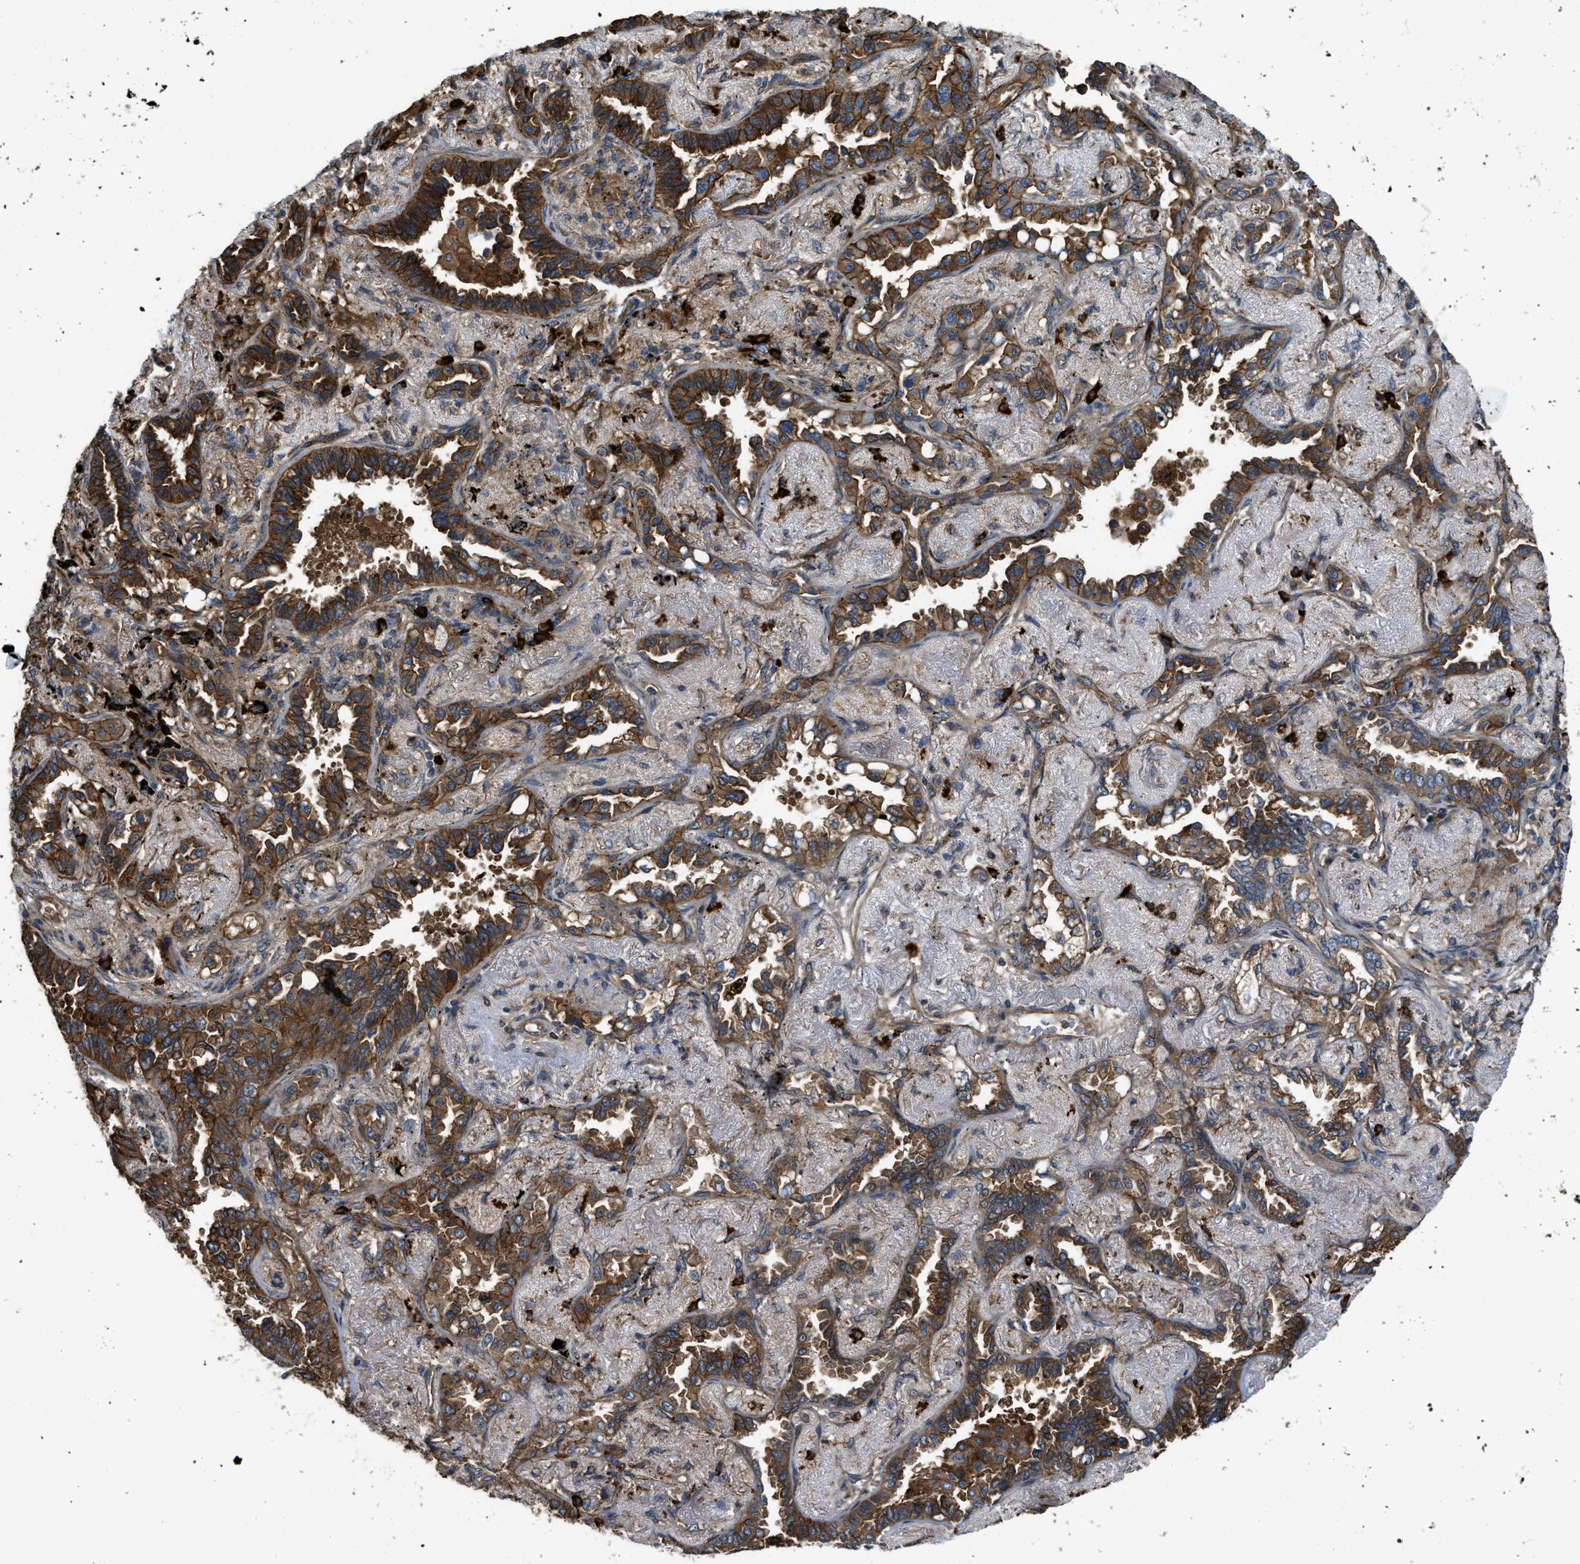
{"staining": {"intensity": "strong", "quantity": ">75%", "location": "cytoplasmic/membranous"}, "tissue": "lung cancer", "cell_type": "Tumor cells", "image_type": "cancer", "snomed": [{"axis": "morphology", "description": "Adenocarcinoma, NOS"}, {"axis": "topography", "description": "Lung"}], "caption": "High-power microscopy captured an IHC histopathology image of lung adenocarcinoma, revealing strong cytoplasmic/membranous positivity in approximately >75% of tumor cells.", "gene": "BAG4", "patient": {"sex": "male", "age": 59}}